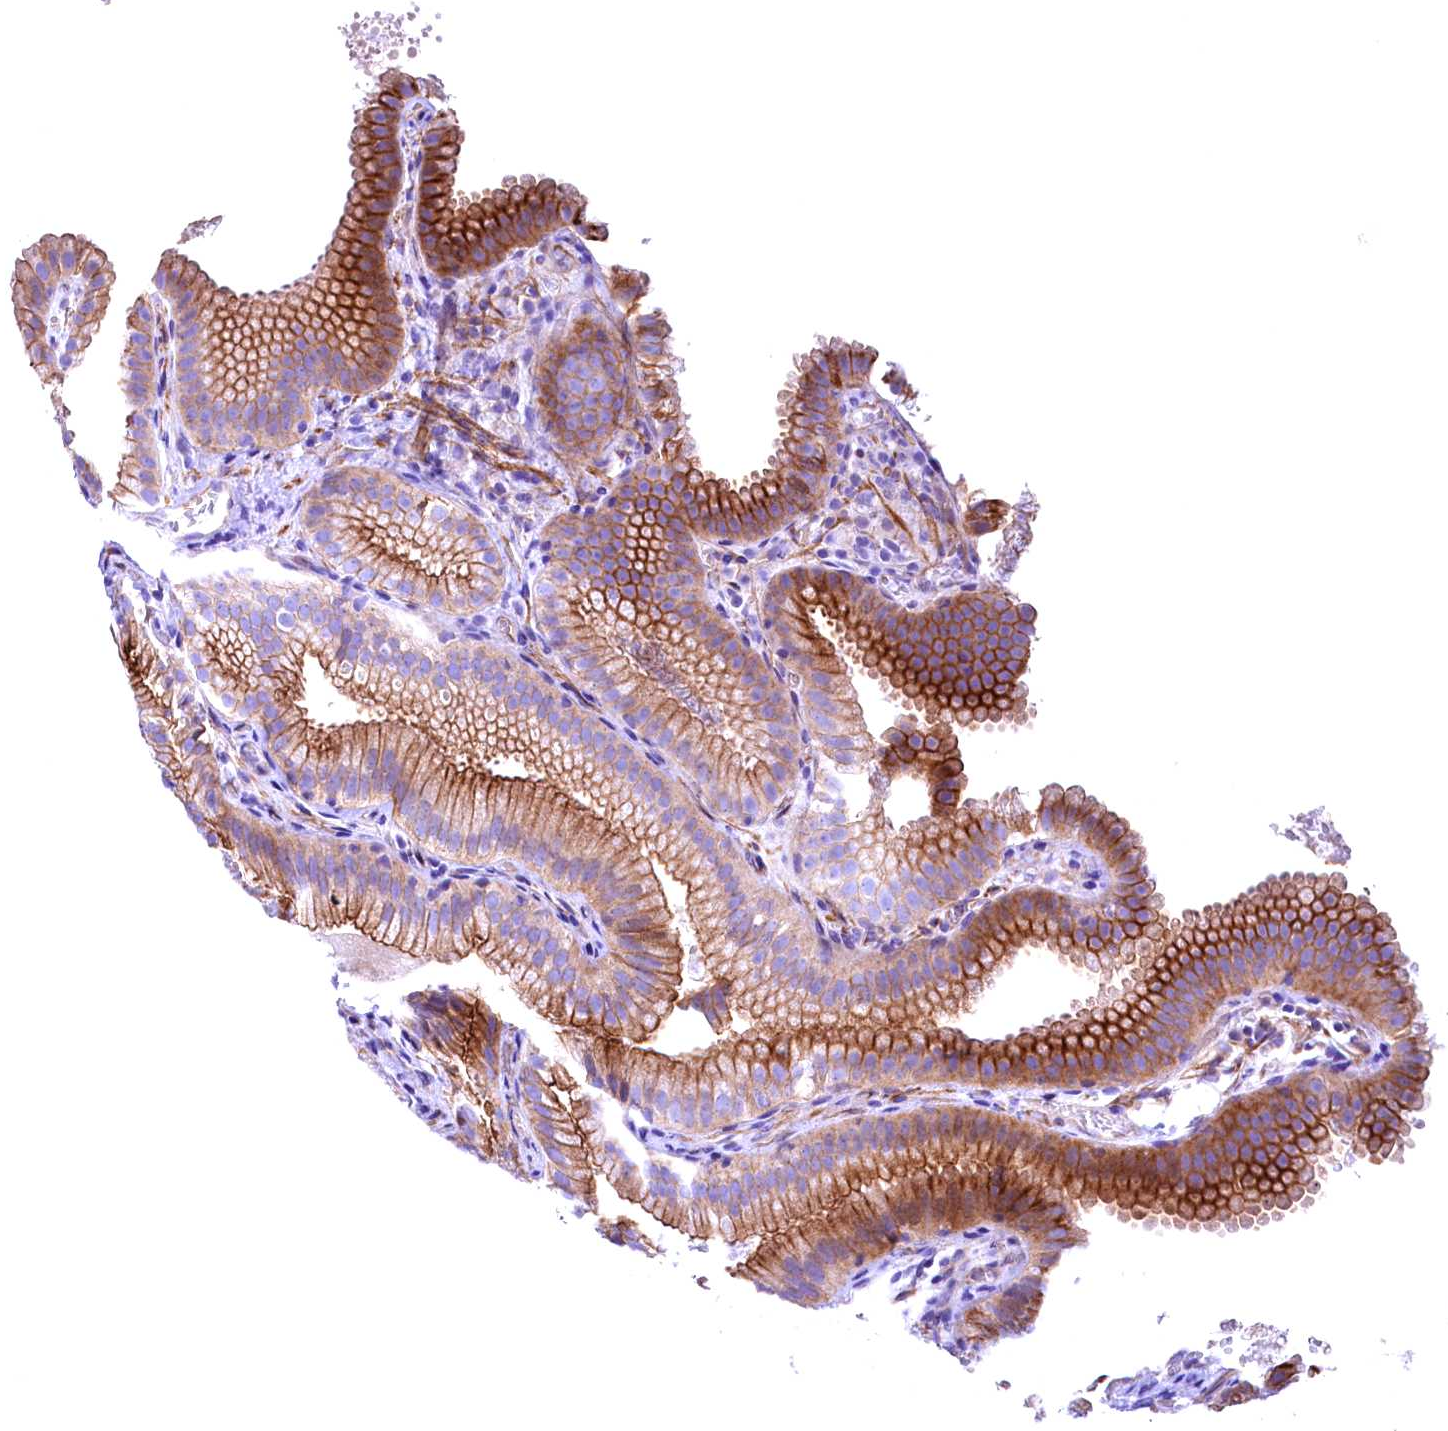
{"staining": {"intensity": "strong", "quantity": ">75%", "location": "cytoplasmic/membranous"}, "tissue": "gallbladder", "cell_type": "Glandular cells", "image_type": "normal", "snomed": [{"axis": "morphology", "description": "Normal tissue, NOS"}, {"axis": "topography", "description": "Gallbladder"}], "caption": "About >75% of glandular cells in unremarkable gallbladder exhibit strong cytoplasmic/membranous protein staining as visualized by brown immunohistochemical staining.", "gene": "SLF1", "patient": {"sex": "female", "age": 30}}